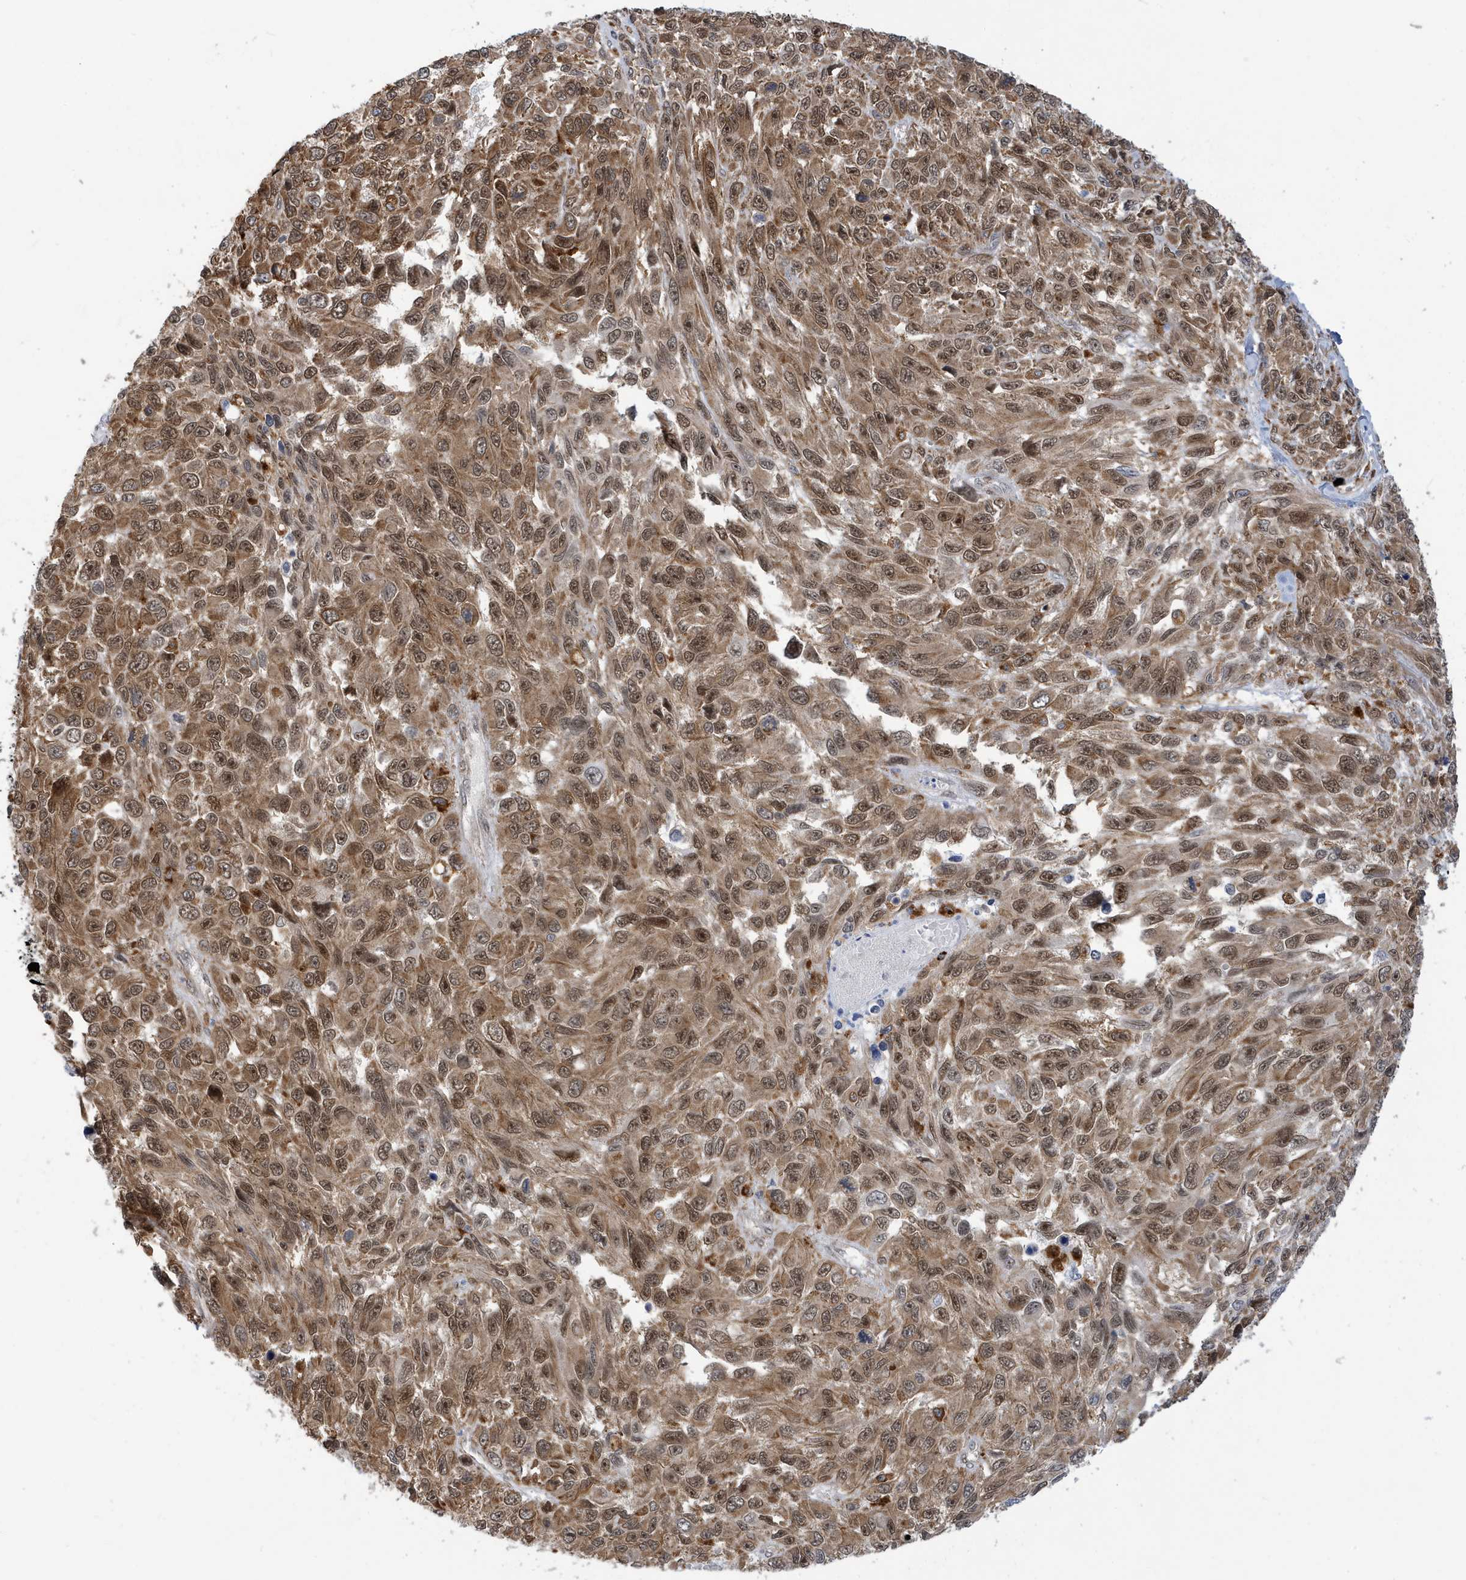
{"staining": {"intensity": "moderate", "quantity": ">75%", "location": "cytoplasmic/membranous,nuclear"}, "tissue": "melanoma", "cell_type": "Tumor cells", "image_type": "cancer", "snomed": [{"axis": "morphology", "description": "Malignant melanoma, NOS"}, {"axis": "topography", "description": "Skin"}], "caption": "Human melanoma stained with a protein marker displays moderate staining in tumor cells.", "gene": "ZNF507", "patient": {"sex": "female", "age": 96}}